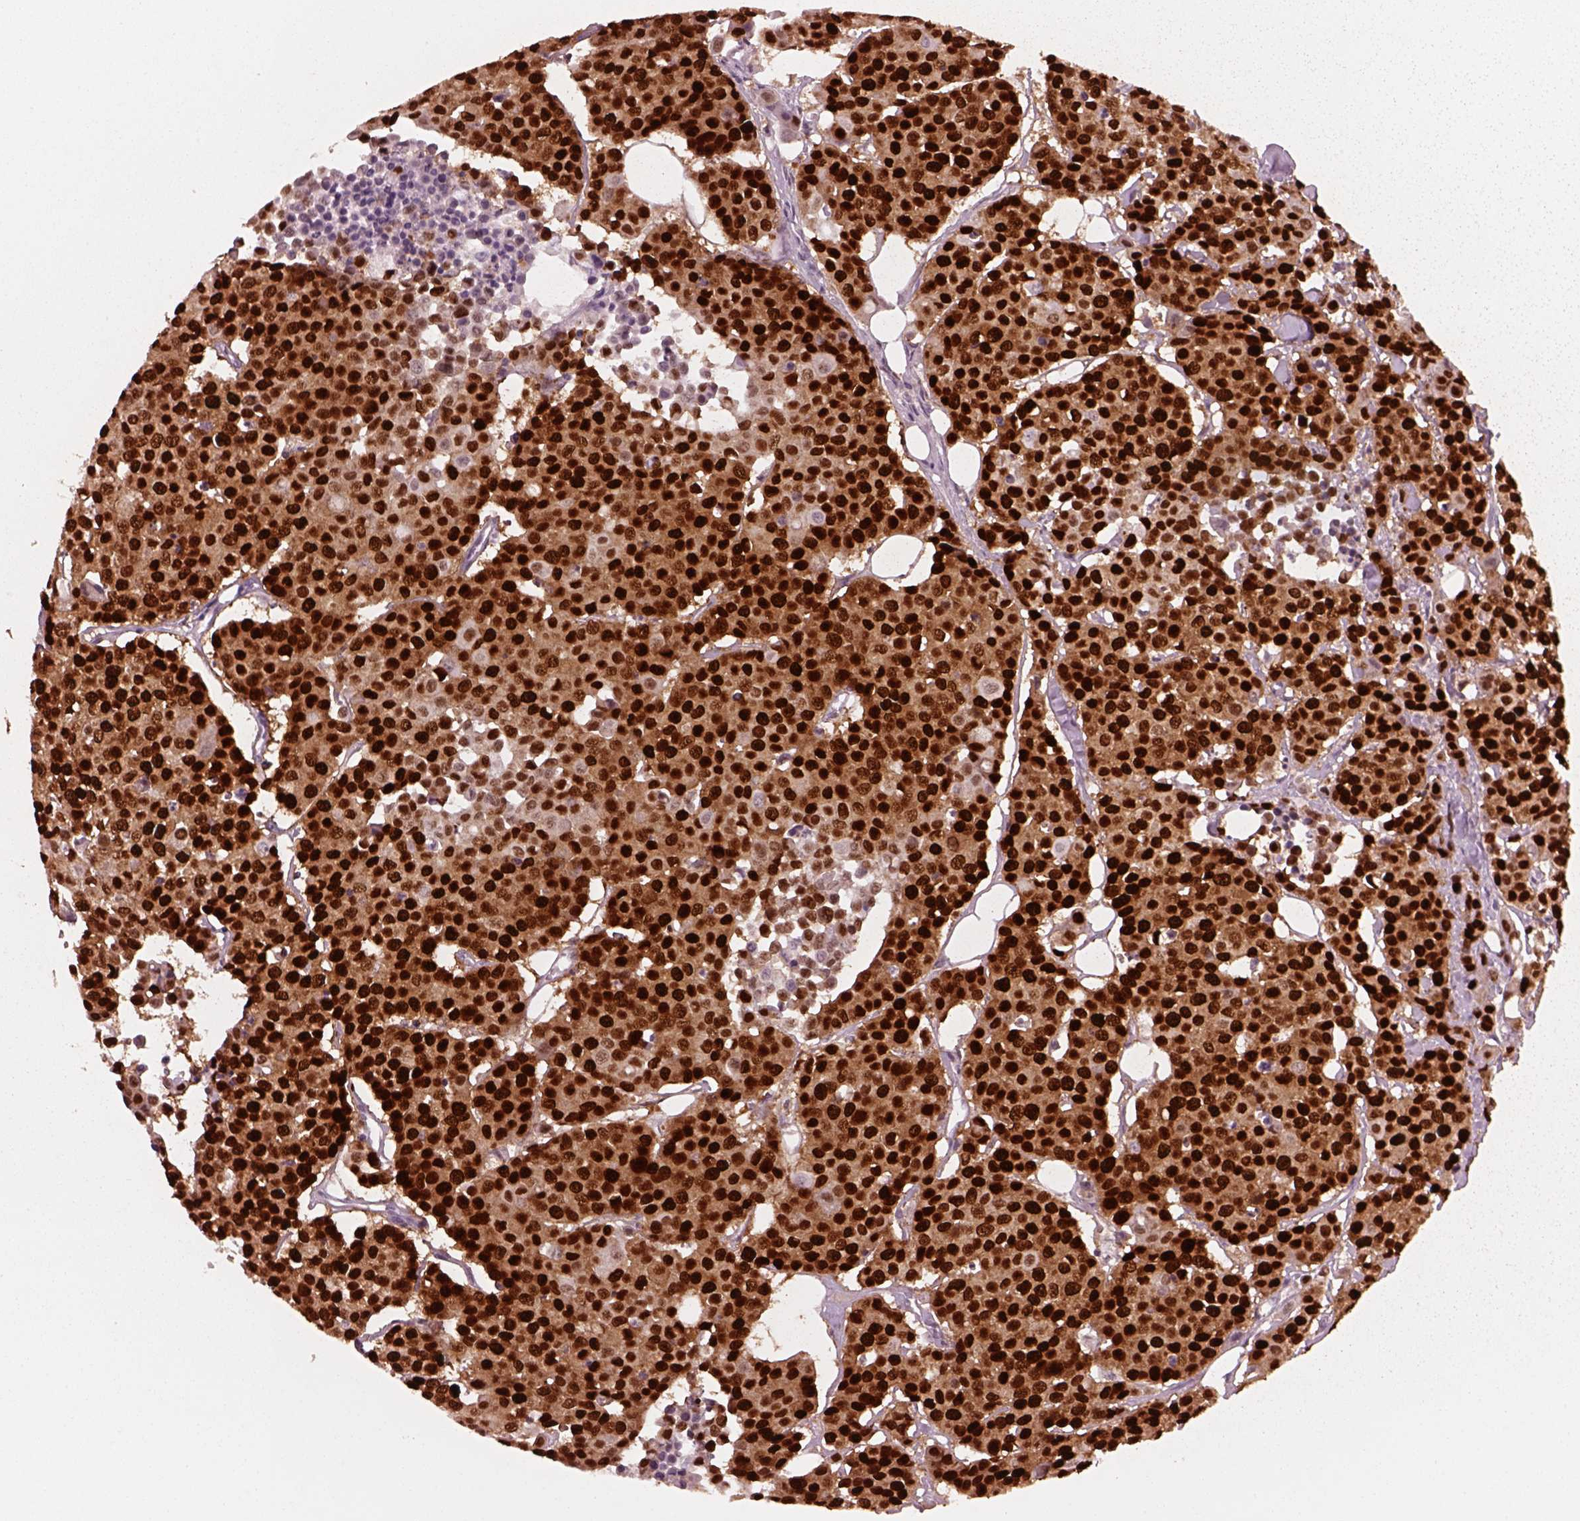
{"staining": {"intensity": "strong", "quantity": ">75%", "location": "cytoplasmic/membranous,nuclear"}, "tissue": "carcinoid", "cell_type": "Tumor cells", "image_type": "cancer", "snomed": [{"axis": "morphology", "description": "Carcinoid, malignant, NOS"}, {"axis": "topography", "description": "Colon"}], "caption": "Immunohistochemistry (IHC) staining of carcinoid (malignant), which exhibits high levels of strong cytoplasmic/membranous and nuclear staining in approximately >75% of tumor cells indicating strong cytoplasmic/membranous and nuclear protein positivity. The staining was performed using DAB (3,3'-diaminobenzidine) (brown) for protein detection and nuclei were counterstained in hematoxylin (blue).", "gene": "SOX9", "patient": {"sex": "male", "age": 81}}